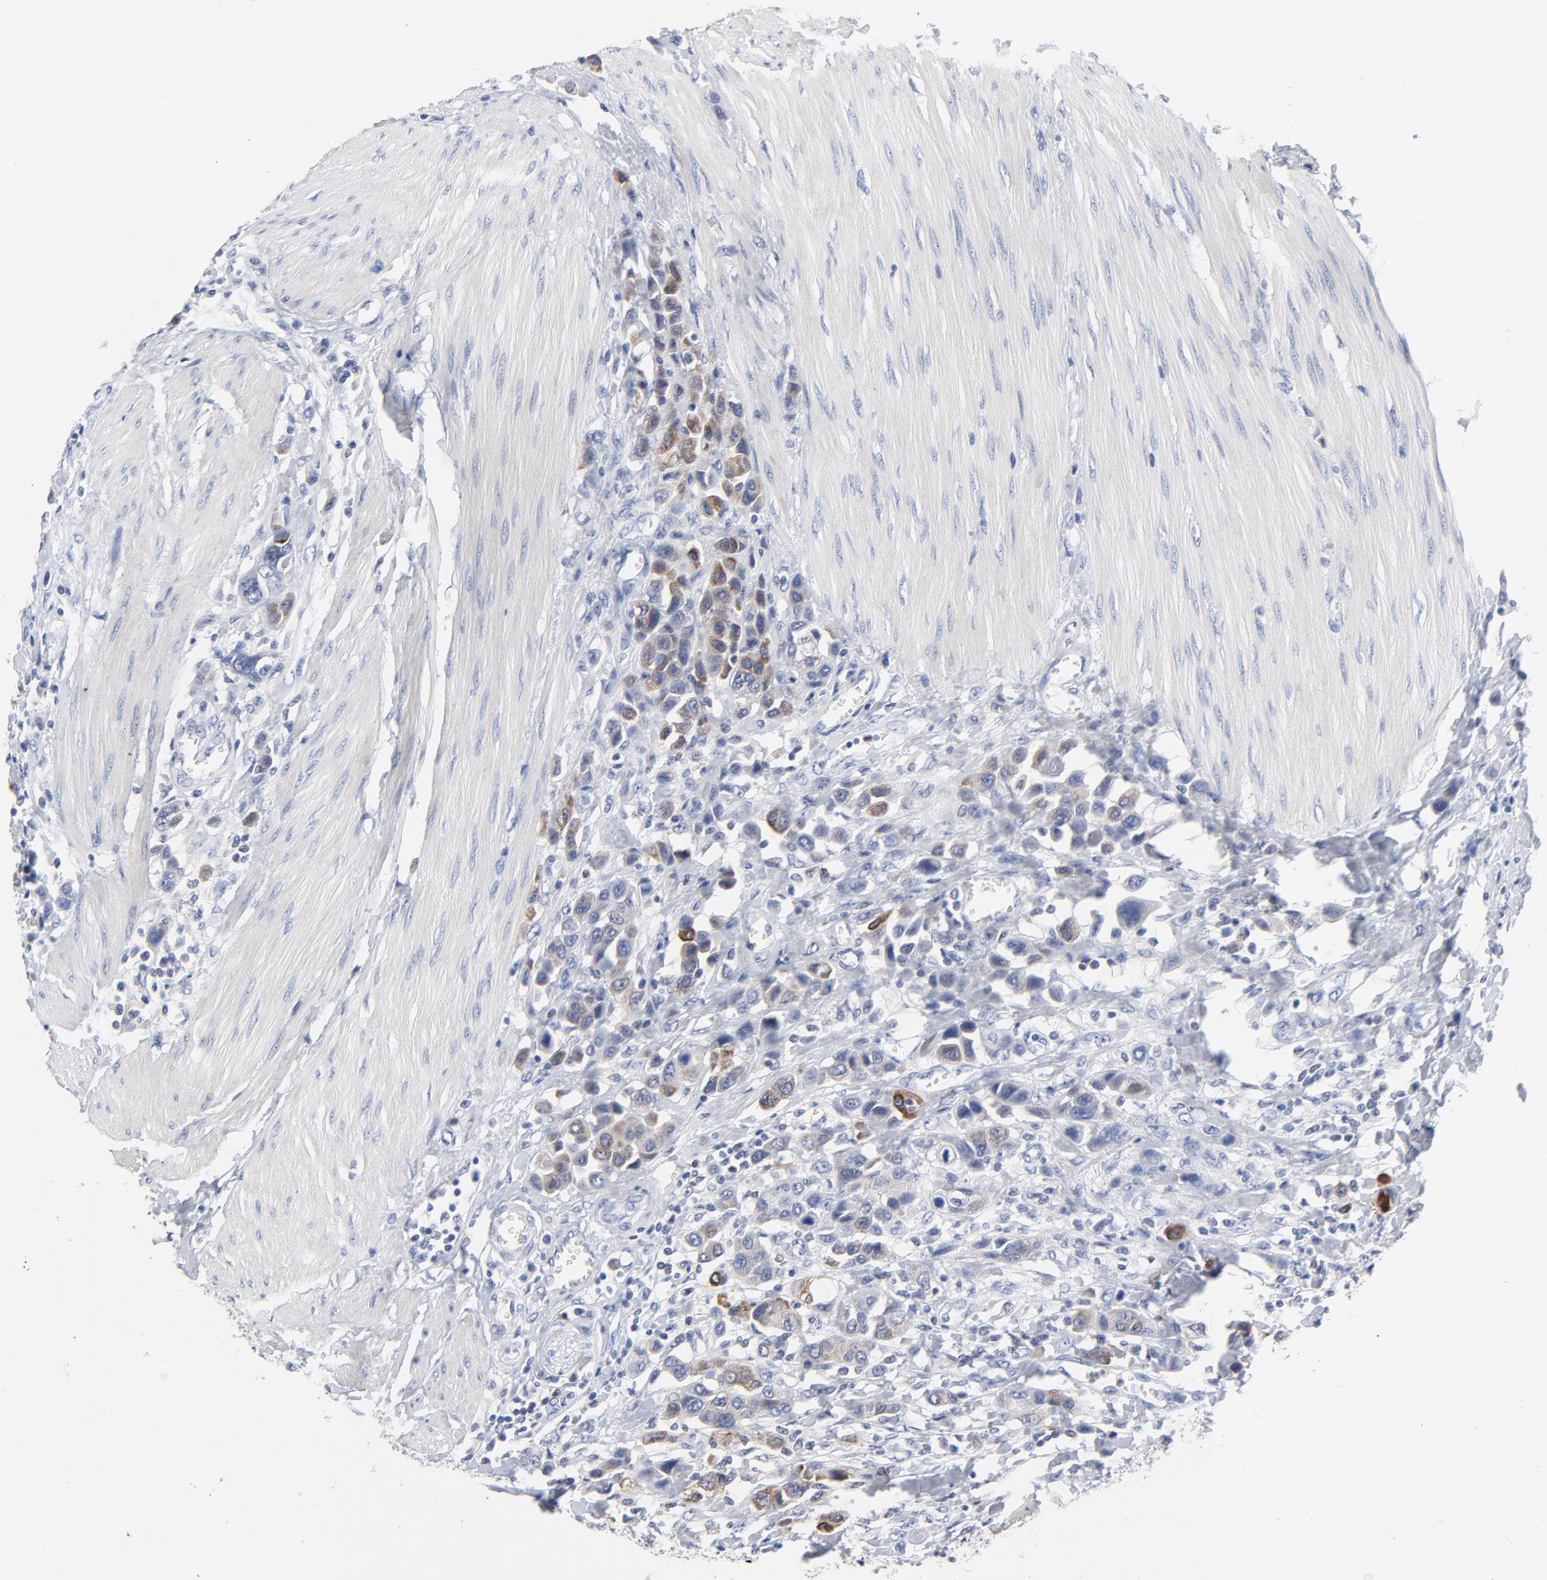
{"staining": {"intensity": "moderate", "quantity": "25%-75%", "location": "cytoplasmic/membranous"}, "tissue": "urothelial cancer", "cell_type": "Tumor cells", "image_type": "cancer", "snomed": [{"axis": "morphology", "description": "Urothelial carcinoma, High grade"}, {"axis": "topography", "description": "Urinary bladder"}], "caption": "Immunohistochemical staining of human urothelial cancer shows medium levels of moderate cytoplasmic/membranous staining in approximately 25%-75% of tumor cells.", "gene": "AADAC", "patient": {"sex": "male", "age": 50}}